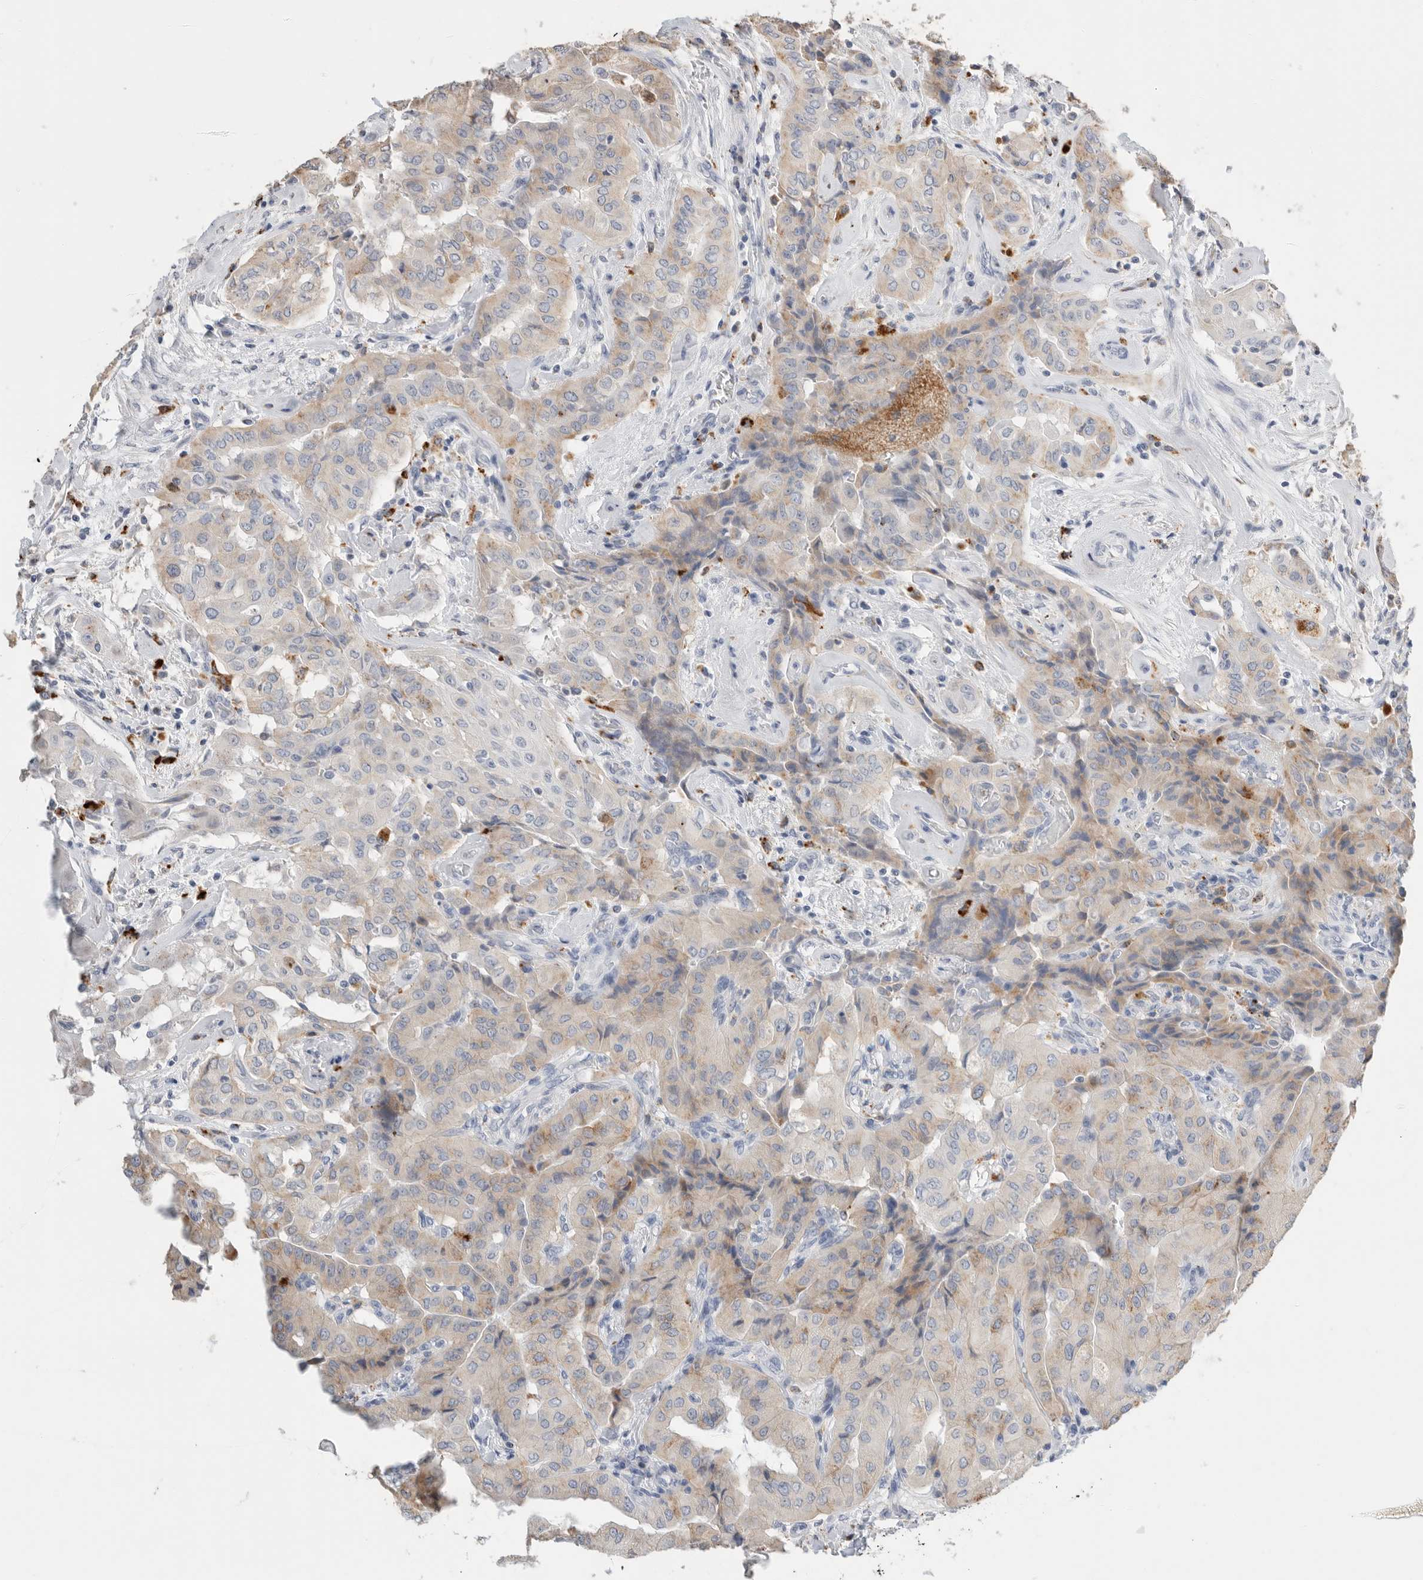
{"staining": {"intensity": "weak", "quantity": ">75%", "location": "cytoplasmic/membranous"}, "tissue": "thyroid cancer", "cell_type": "Tumor cells", "image_type": "cancer", "snomed": [{"axis": "morphology", "description": "Papillary adenocarcinoma, NOS"}, {"axis": "topography", "description": "Thyroid gland"}], "caption": "IHC micrograph of human thyroid cancer stained for a protein (brown), which shows low levels of weak cytoplasmic/membranous staining in about >75% of tumor cells.", "gene": "GGH", "patient": {"sex": "female", "age": 59}}